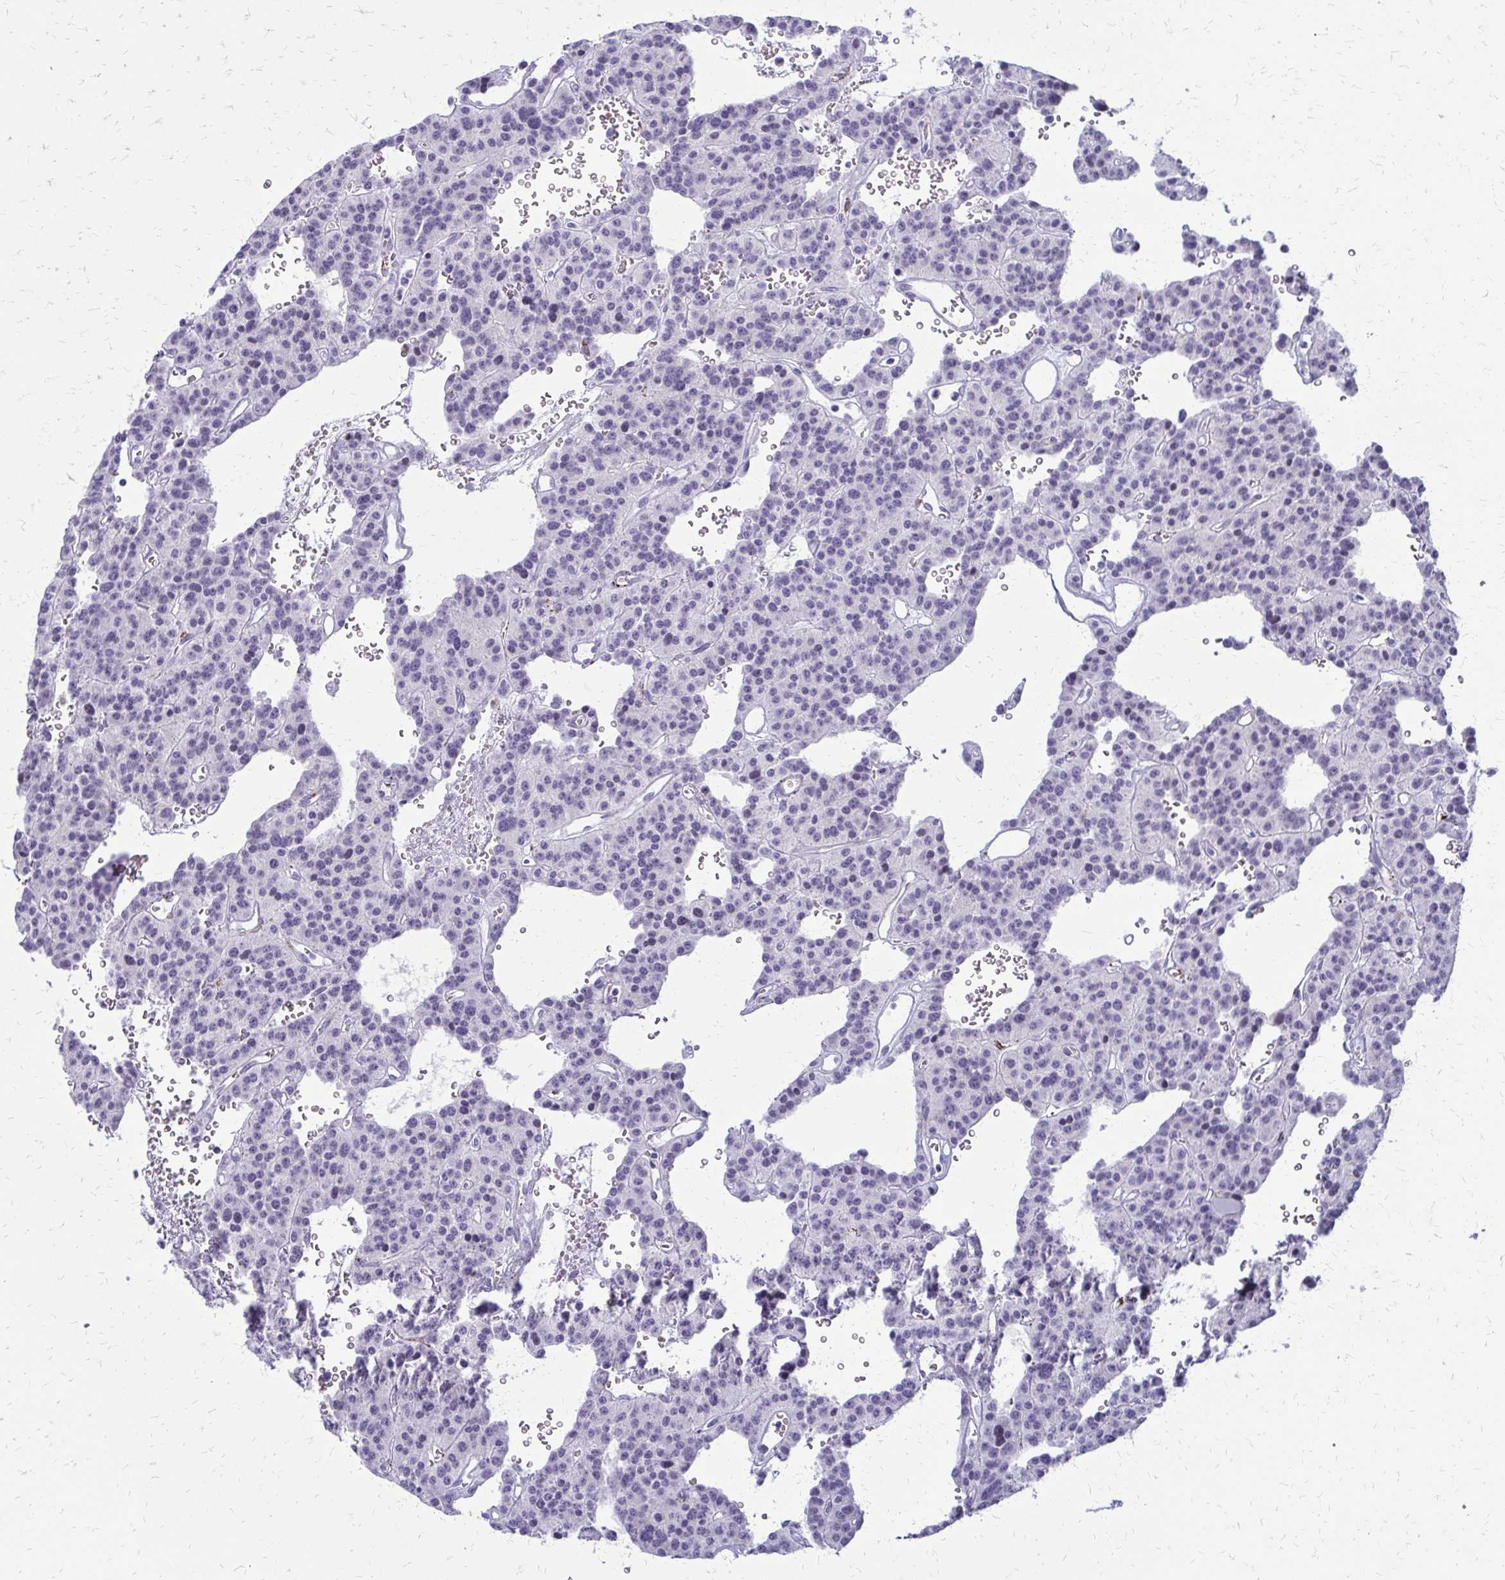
{"staining": {"intensity": "negative", "quantity": "none", "location": "none"}, "tissue": "carcinoid", "cell_type": "Tumor cells", "image_type": "cancer", "snomed": [{"axis": "morphology", "description": "Carcinoid, malignant, NOS"}, {"axis": "topography", "description": "Lung"}], "caption": "IHC micrograph of neoplastic tissue: carcinoid stained with DAB exhibits no significant protein staining in tumor cells. (DAB (3,3'-diaminobenzidine) IHC visualized using brightfield microscopy, high magnification).", "gene": "FAM162B", "patient": {"sex": "female", "age": 71}}